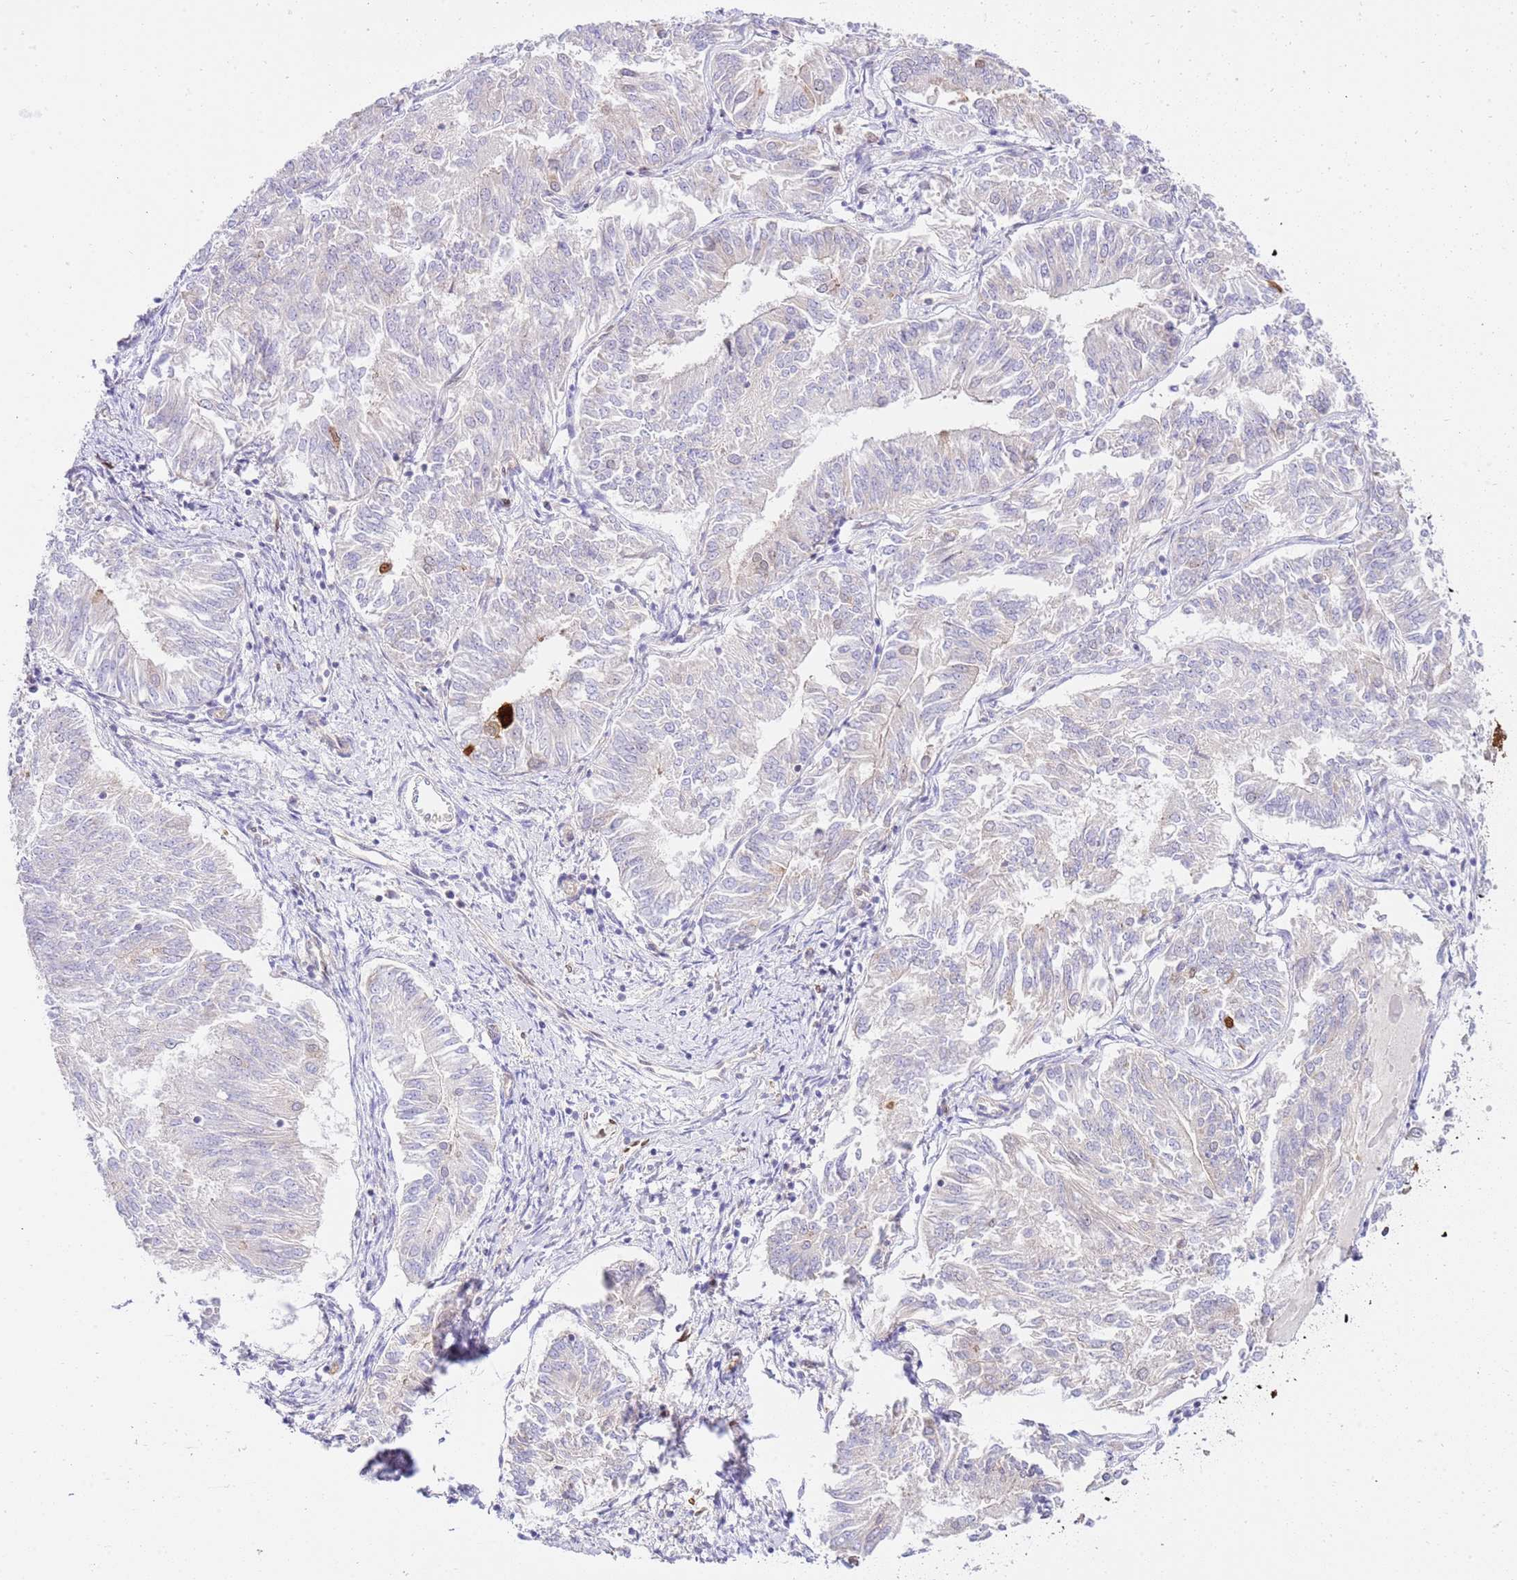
{"staining": {"intensity": "negative", "quantity": "none", "location": "none"}, "tissue": "endometrial cancer", "cell_type": "Tumor cells", "image_type": "cancer", "snomed": [{"axis": "morphology", "description": "Adenocarcinoma, NOS"}, {"axis": "topography", "description": "Endometrium"}], "caption": "Tumor cells show no significant protein expression in endometrial cancer. The staining is performed using DAB (3,3'-diaminobenzidine) brown chromogen with nuclei counter-stained in using hematoxylin.", "gene": "TRIM37", "patient": {"sex": "female", "age": 58}}